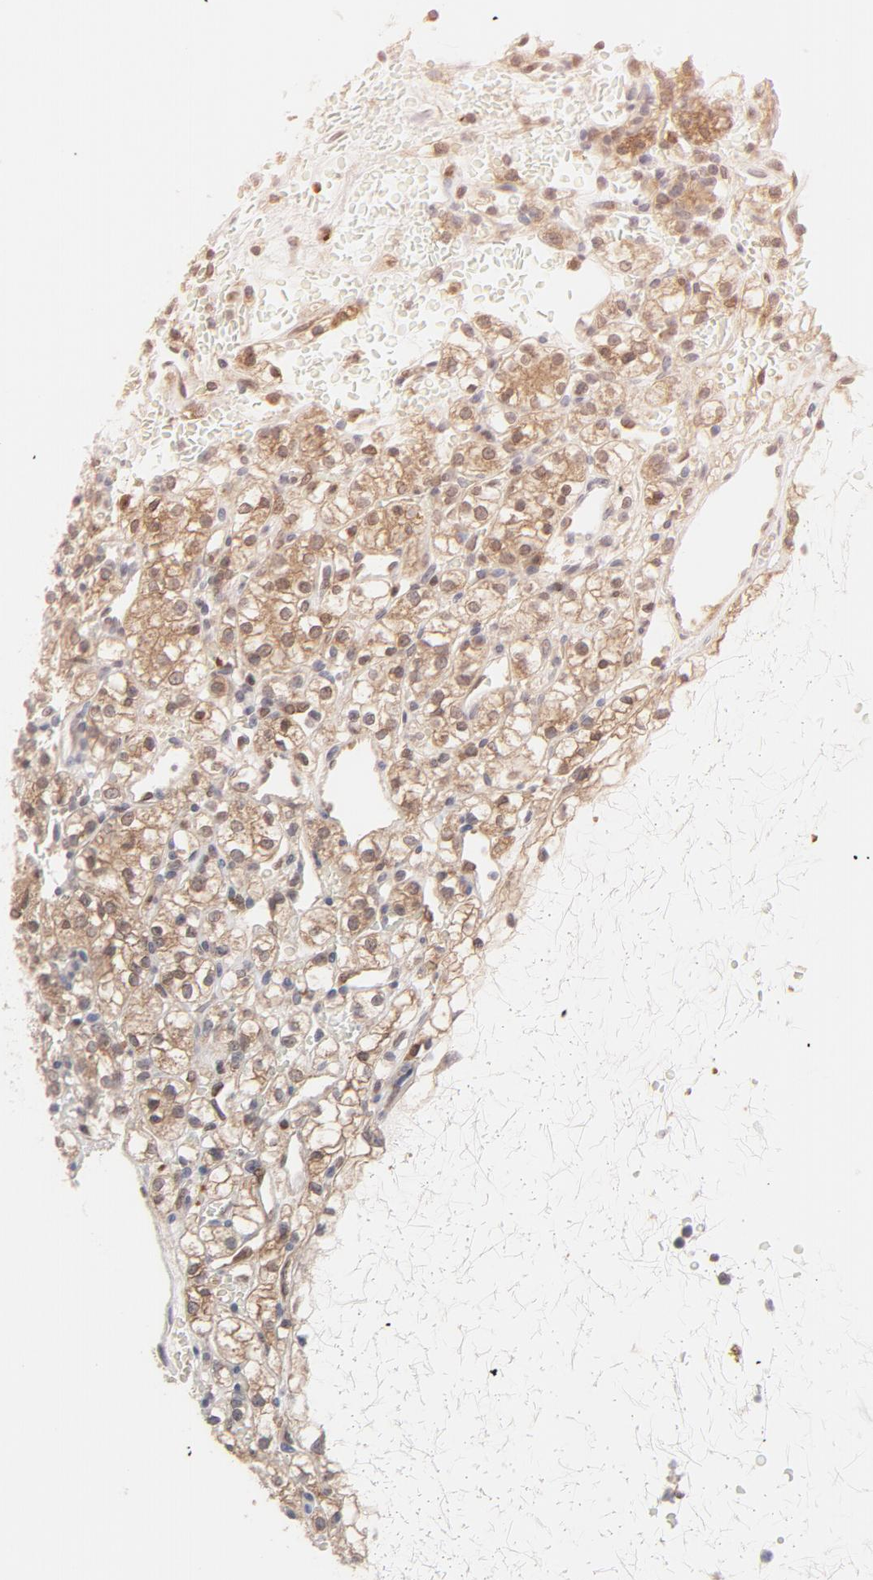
{"staining": {"intensity": "weak", "quantity": ">75%", "location": "cytoplasmic/membranous"}, "tissue": "renal cancer", "cell_type": "Tumor cells", "image_type": "cancer", "snomed": [{"axis": "morphology", "description": "Adenocarcinoma, NOS"}, {"axis": "topography", "description": "Kidney"}], "caption": "Immunohistochemical staining of human renal cancer displays weak cytoplasmic/membranous protein positivity in approximately >75% of tumor cells.", "gene": "PRDX1", "patient": {"sex": "female", "age": 60}}